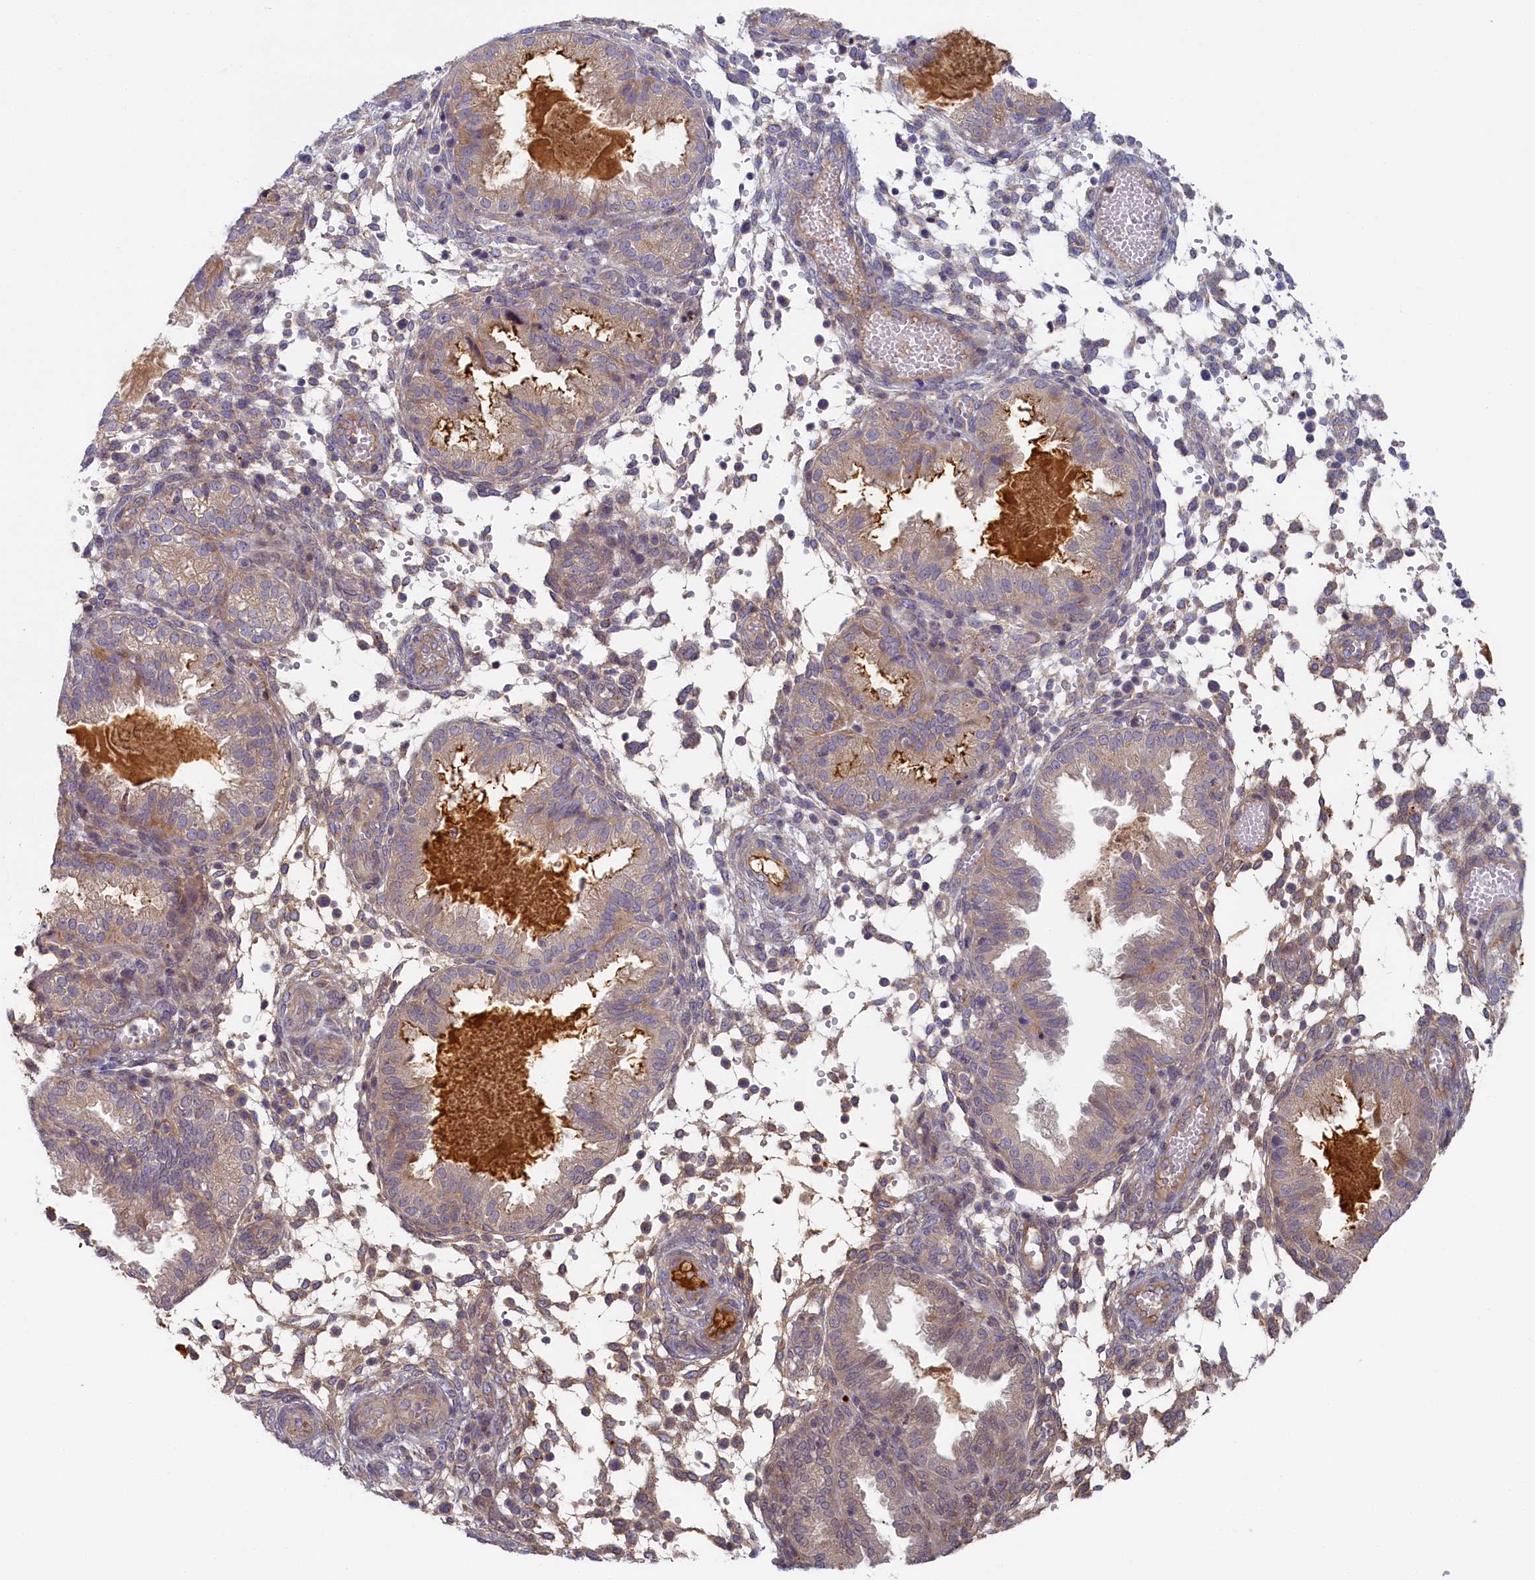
{"staining": {"intensity": "moderate", "quantity": "<25%", "location": "cytoplasmic/membranous"}, "tissue": "endometrium", "cell_type": "Cells in endometrial stroma", "image_type": "normal", "snomed": [{"axis": "morphology", "description": "Normal tissue, NOS"}, {"axis": "topography", "description": "Endometrium"}], "caption": "A high-resolution photomicrograph shows immunohistochemistry staining of normal endometrium, which displays moderate cytoplasmic/membranous staining in about <25% of cells in endometrial stroma.", "gene": "STX16", "patient": {"sex": "female", "age": 33}}